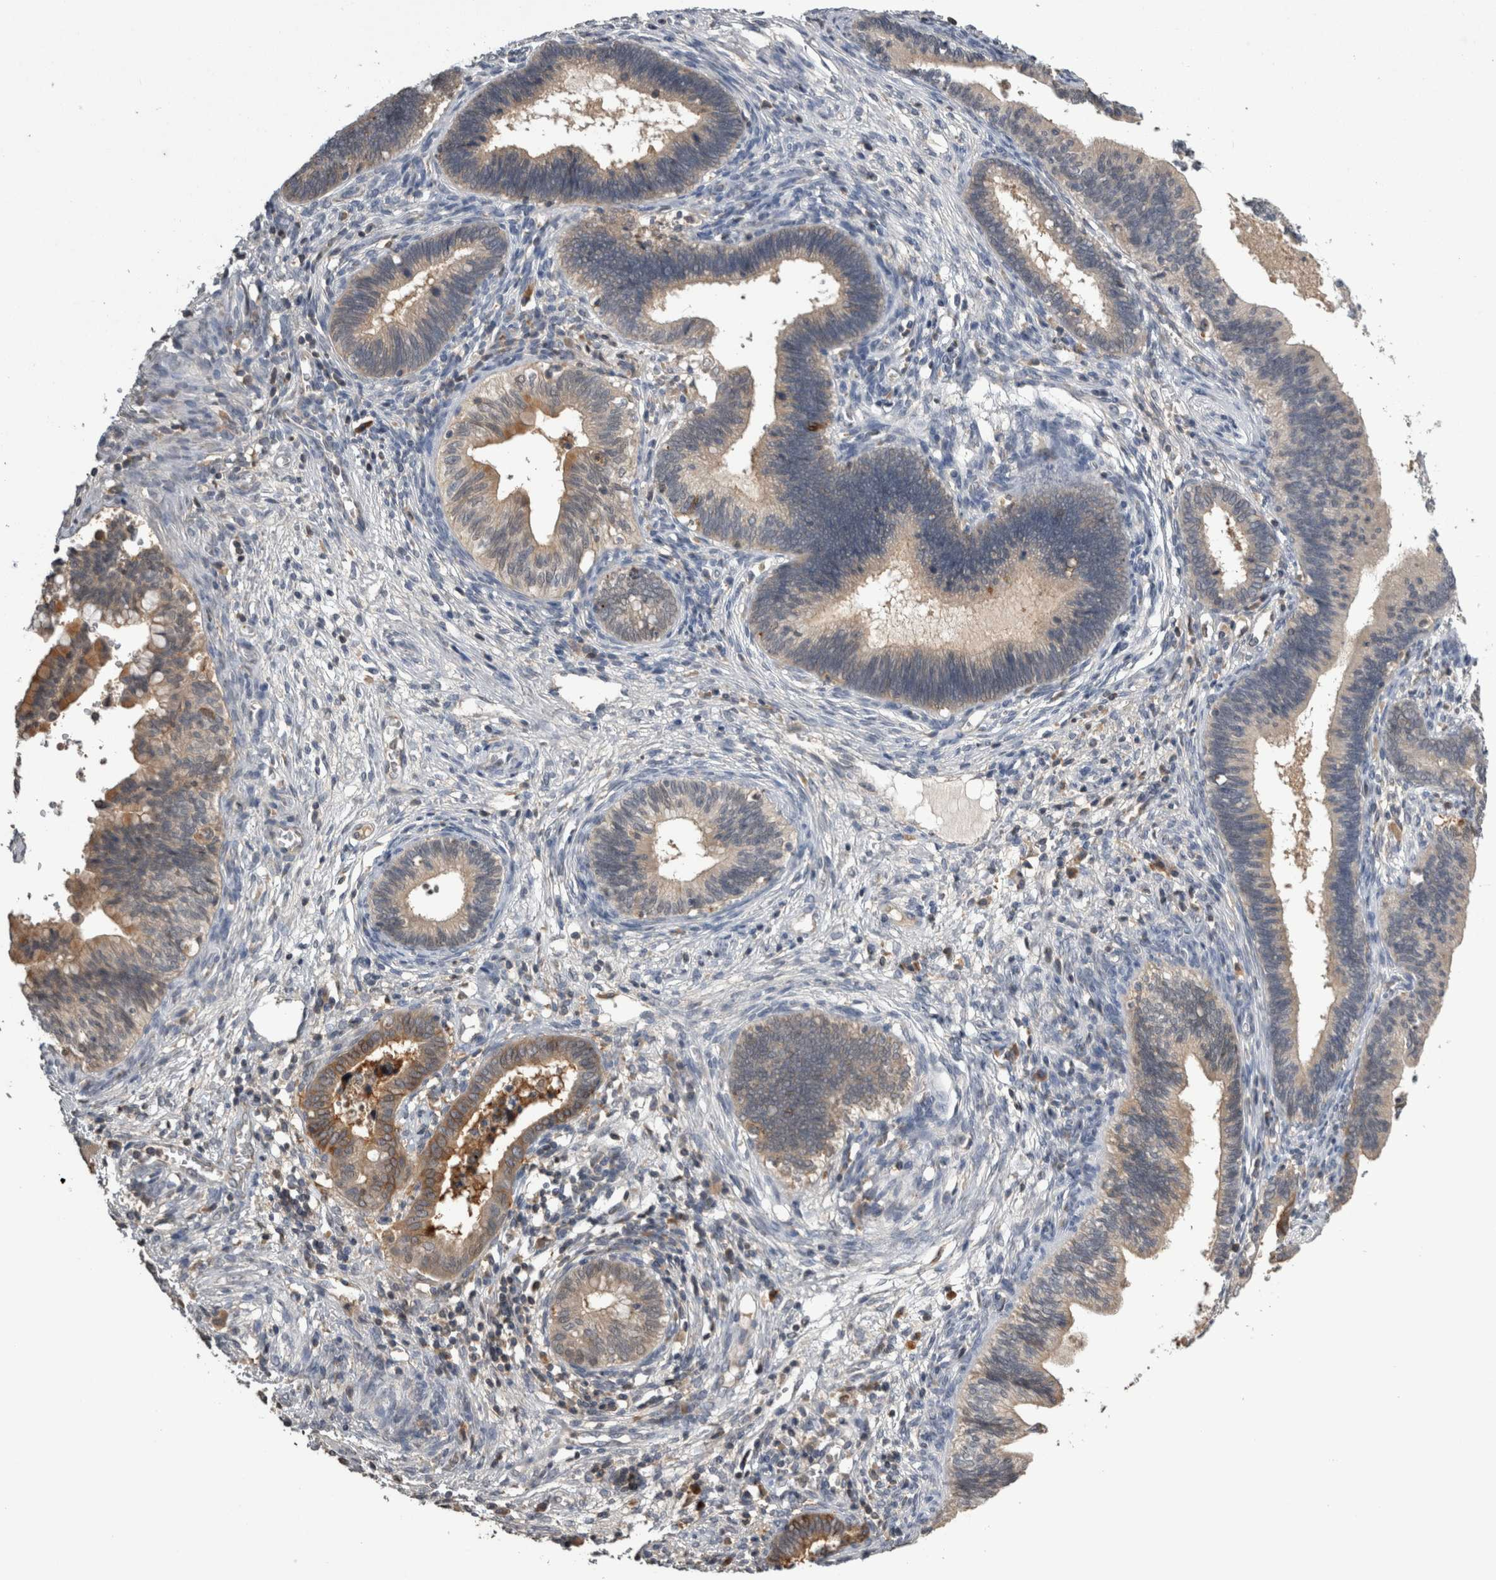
{"staining": {"intensity": "moderate", "quantity": "<25%", "location": "cytoplasmic/membranous"}, "tissue": "cervical cancer", "cell_type": "Tumor cells", "image_type": "cancer", "snomed": [{"axis": "morphology", "description": "Adenocarcinoma, NOS"}, {"axis": "topography", "description": "Cervix"}], "caption": "This micrograph demonstrates immunohistochemistry staining of human cervical adenocarcinoma, with low moderate cytoplasmic/membranous positivity in approximately <25% of tumor cells.", "gene": "ANXA13", "patient": {"sex": "female", "age": 44}}